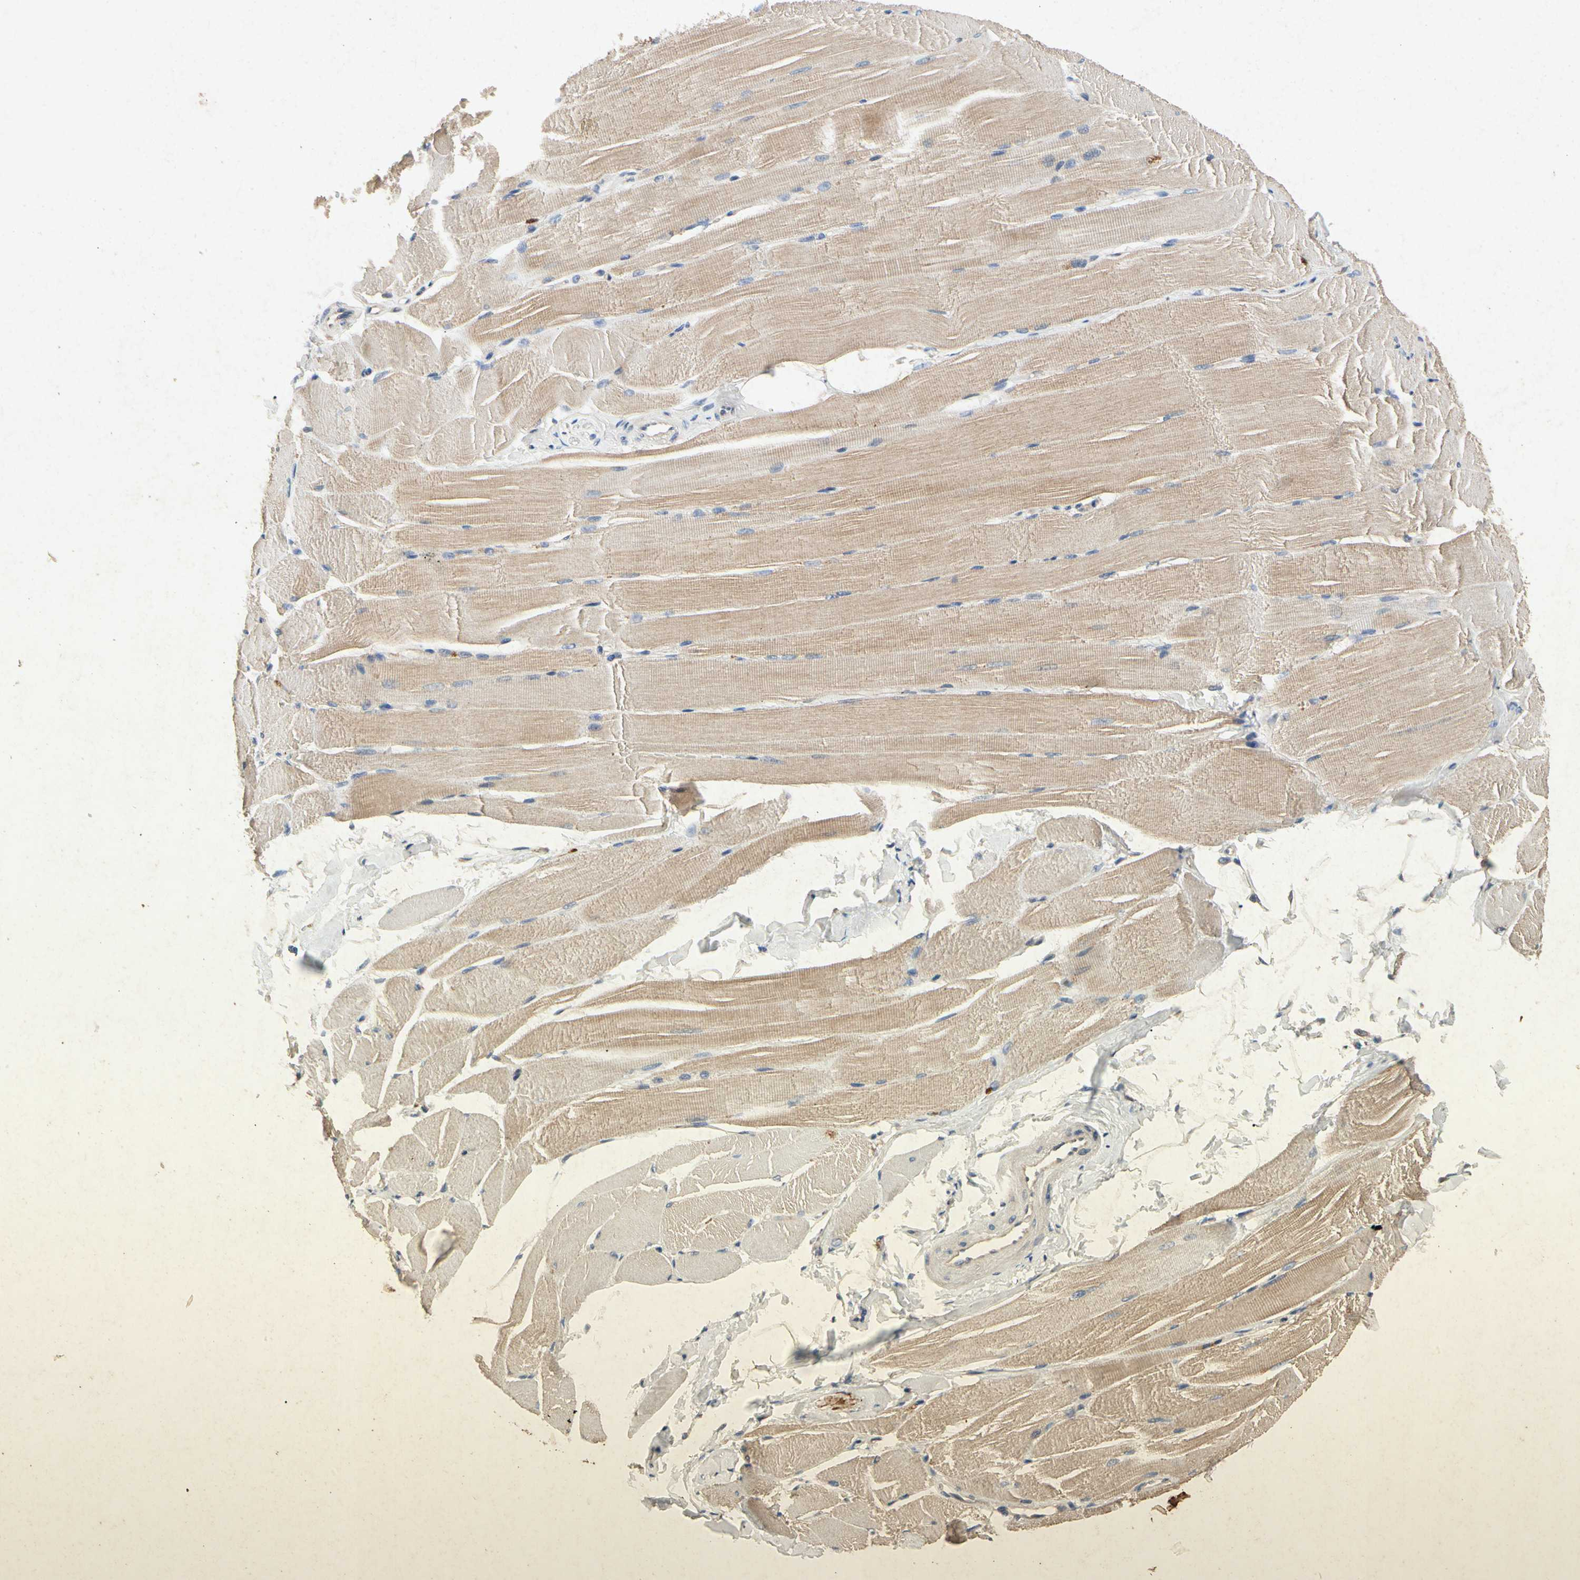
{"staining": {"intensity": "weak", "quantity": ">75%", "location": "cytoplasmic/membranous"}, "tissue": "skeletal muscle", "cell_type": "Myocytes", "image_type": "normal", "snomed": [{"axis": "morphology", "description": "Normal tissue, NOS"}, {"axis": "topography", "description": "Skeletal muscle"}, {"axis": "topography", "description": "Peripheral nerve tissue"}], "caption": "Immunohistochemical staining of benign skeletal muscle reveals low levels of weak cytoplasmic/membranous positivity in approximately >75% of myocytes.", "gene": "RPS6KA1", "patient": {"sex": "female", "age": 84}}